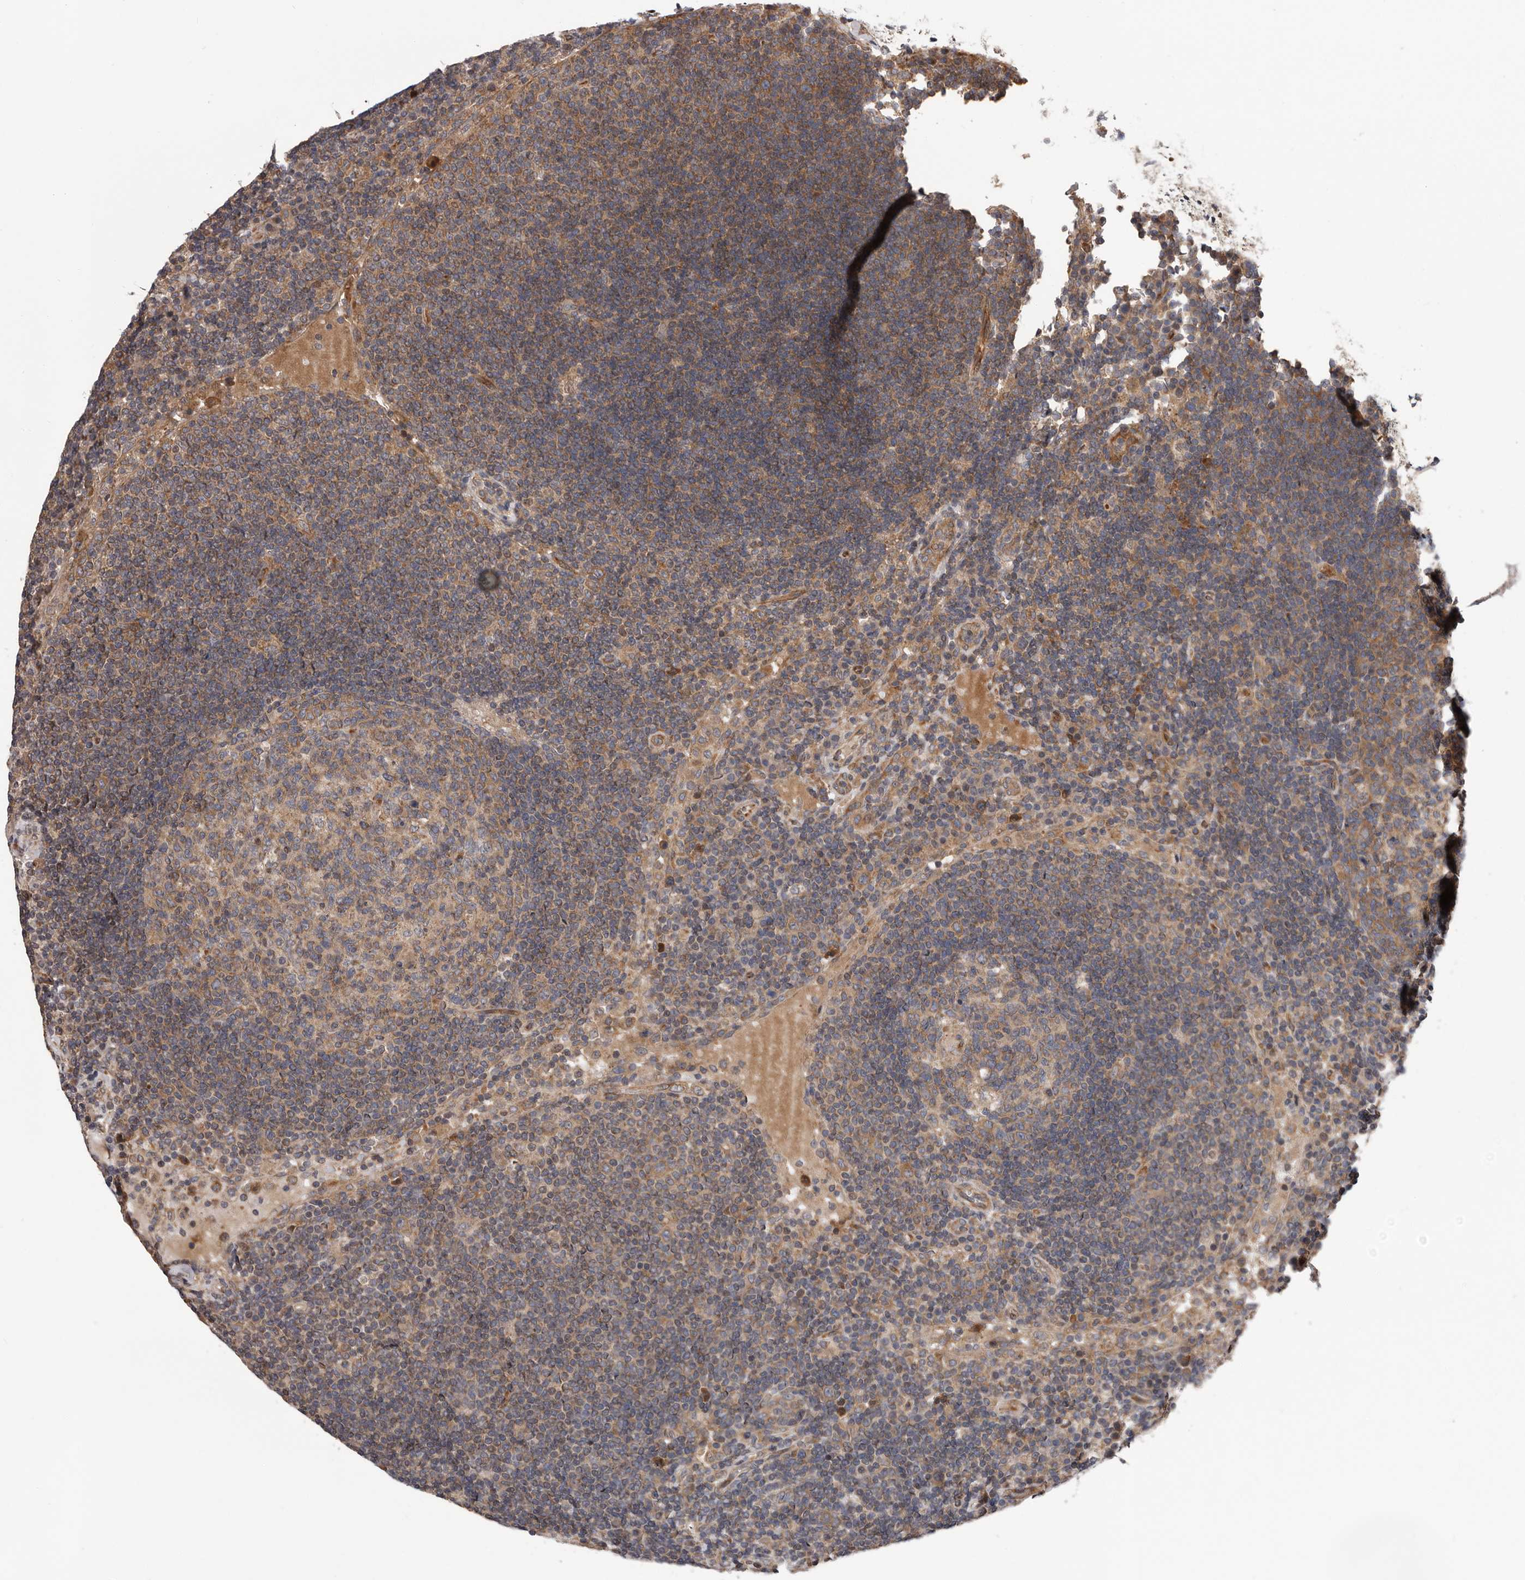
{"staining": {"intensity": "moderate", "quantity": "25%-75%", "location": "cytoplasmic/membranous"}, "tissue": "lymph node", "cell_type": "Germinal center cells", "image_type": "normal", "snomed": [{"axis": "morphology", "description": "Normal tissue, NOS"}, {"axis": "topography", "description": "Lymph node"}], "caption": "DAB immunohistochemical staining of unremarkable lymph node exhibits moderate cytoplasmic/membranous protein staining in approximately 25%-75% of germinal center cells. Immunohistochemistry (ihc) stains the protein of interest in brown and the nuclei are stained blue.", "gene": "VPS37A", "patient": {"sex": "female", "age": 53}}